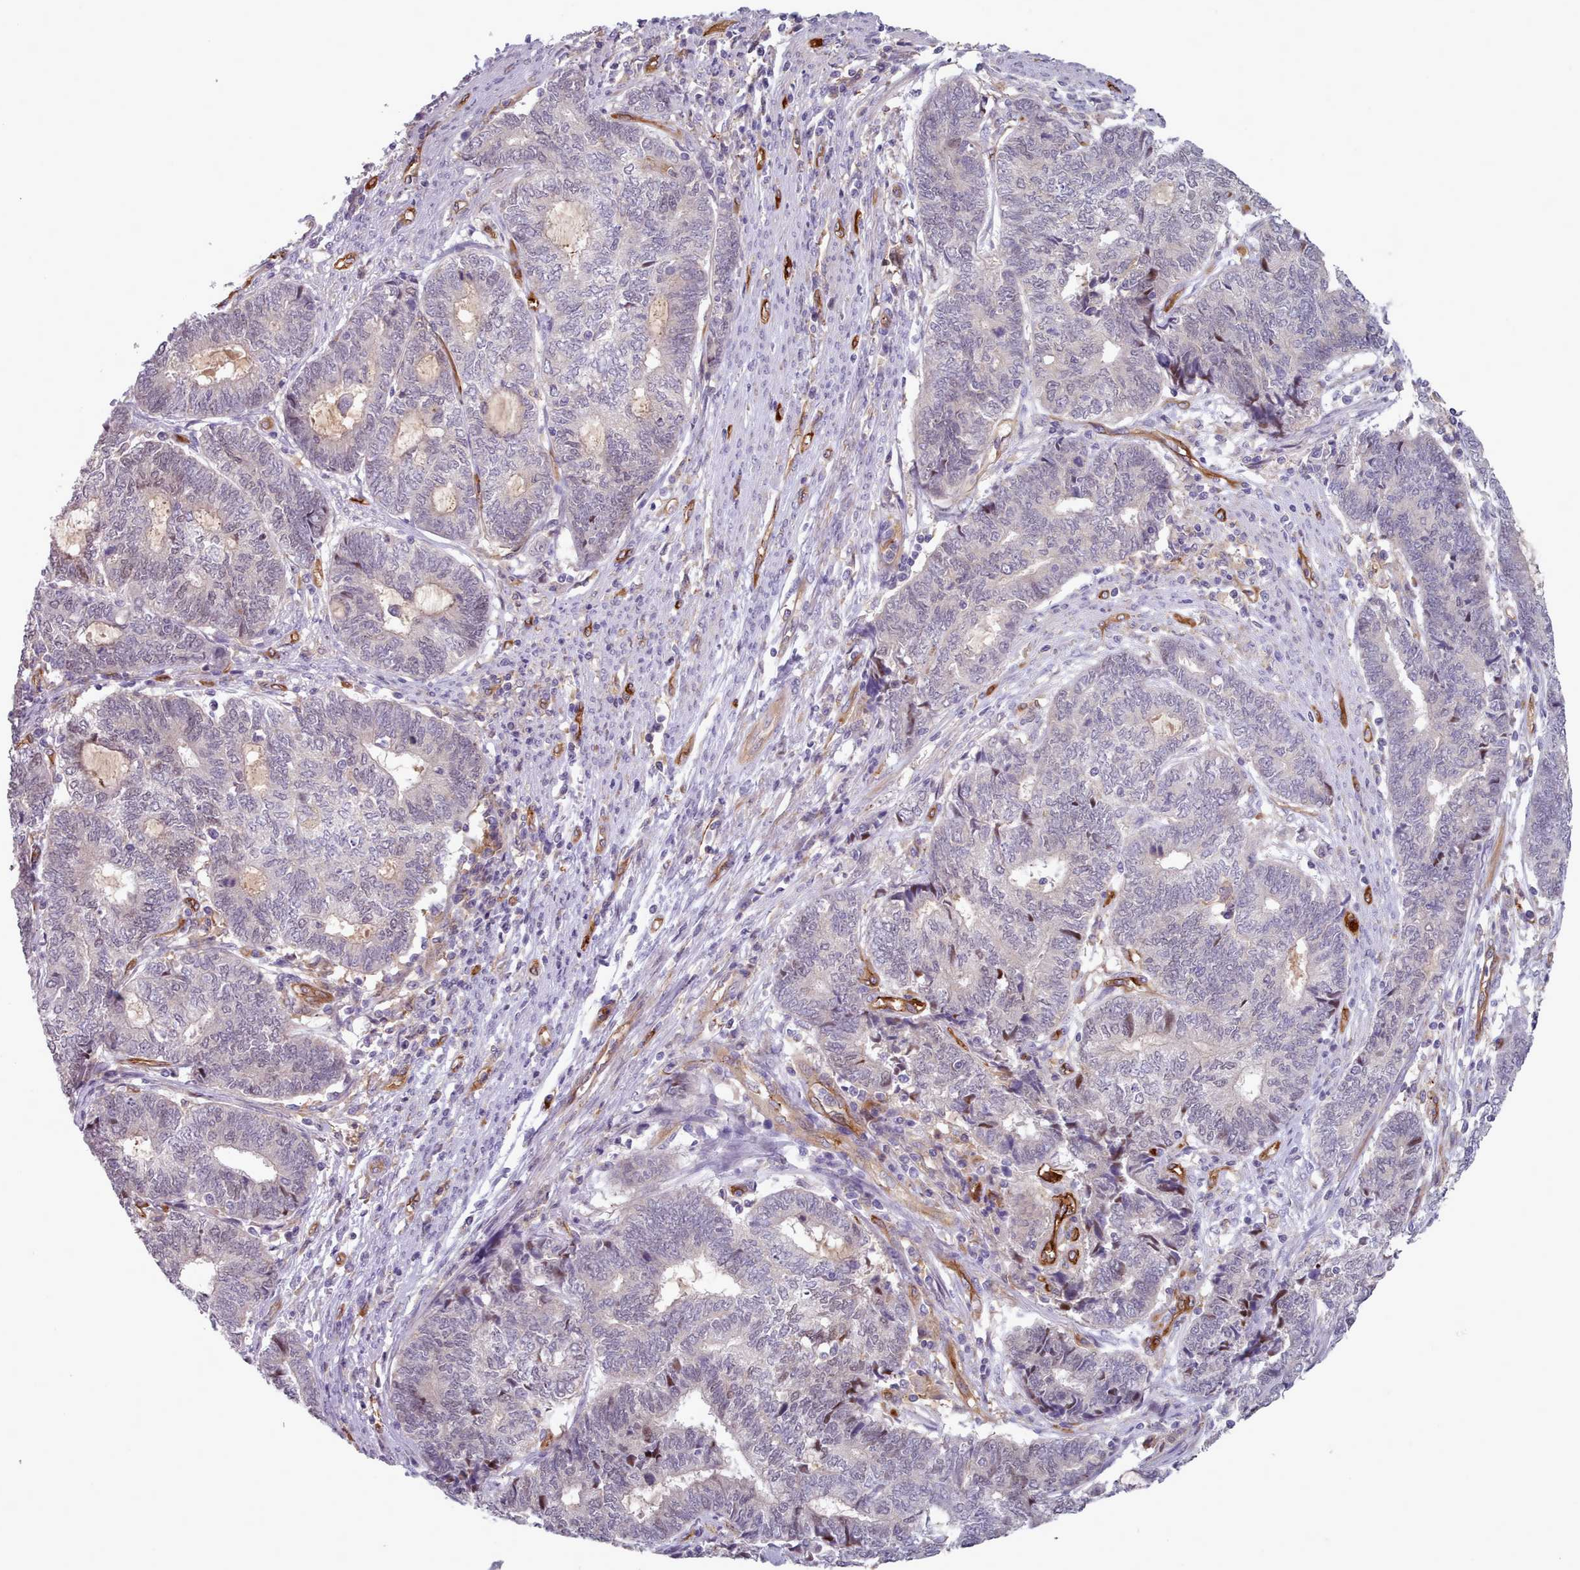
{"staining": {"intensity": "negative", "quantity": "none", "location": "none"}, "tissue": "endometrial cancer", "cell_type": "Tumor cells", "image_type": "cancer", "snomed": [{"axis": "morphology", "description": "Adenocarcinoma, NOS"}, {"axis": "topography", "description": "Uterus"}, {"axis": "topography", "description": "Endometrium"}], "caption": "Immunohistochemistry (IHC) of adenocarcinoma (endometrial) reveals no staining in tumor cells. (Immunohistochemistry, brightfield microscopy, high magnification).", "gene": "CD300LF", "patient": {"sex": "female", "age": 70}}